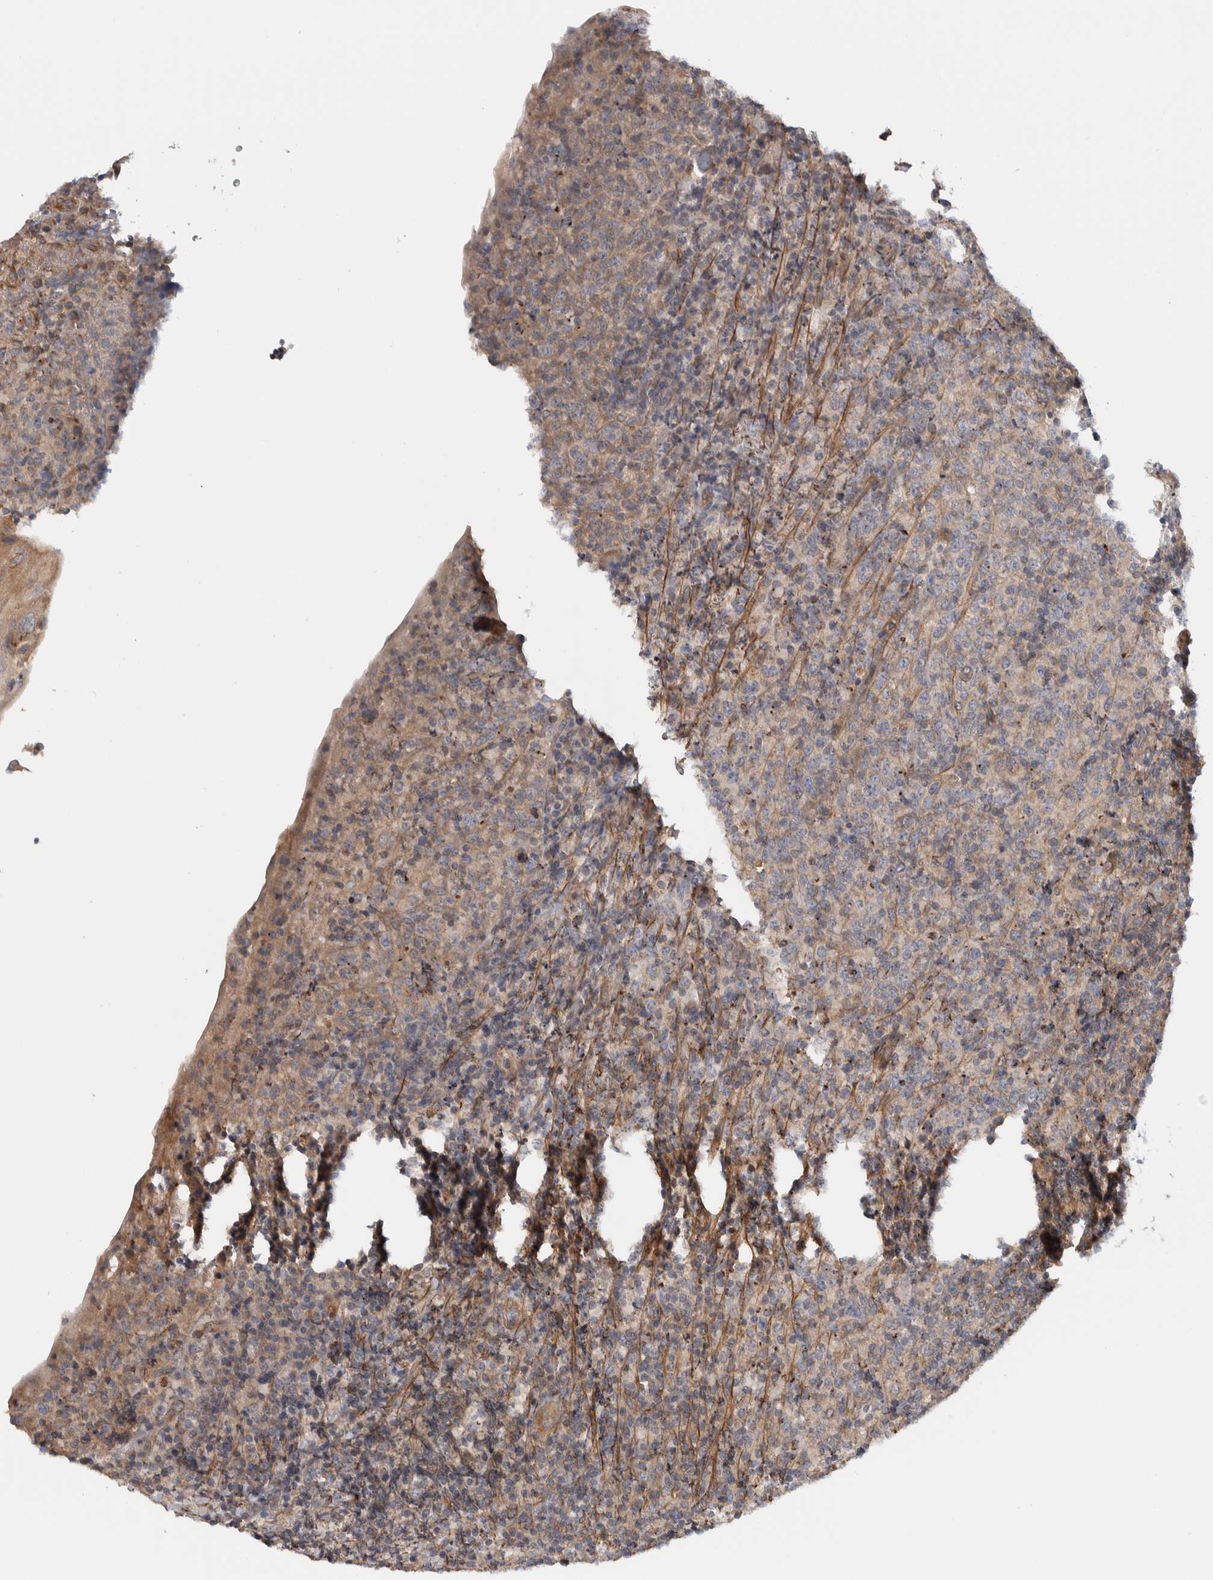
{"staining": {"intensity": "weak", "quantity": "25%-75%", "location": "cytoplasmic/membranous"}, "tissue": "lymphoma", "cell_type": "Tumor cells", "image_type": "cancer", "snomed": [{"axis": "morphology", "description": "Malignant lymphoma, non-Hodgkin's type, High grade"}, {"axis": "topography", "description": "Tonsil"}], "caption": "A brown stain shows weak cytoplasmic/membranous positivity of a protein in human malignant lymphoma, non-Hodgkin's type (high-grade) tumor cells.", "gene": "CHMP4C", "patient": {"sex": "female", "age": 36}}